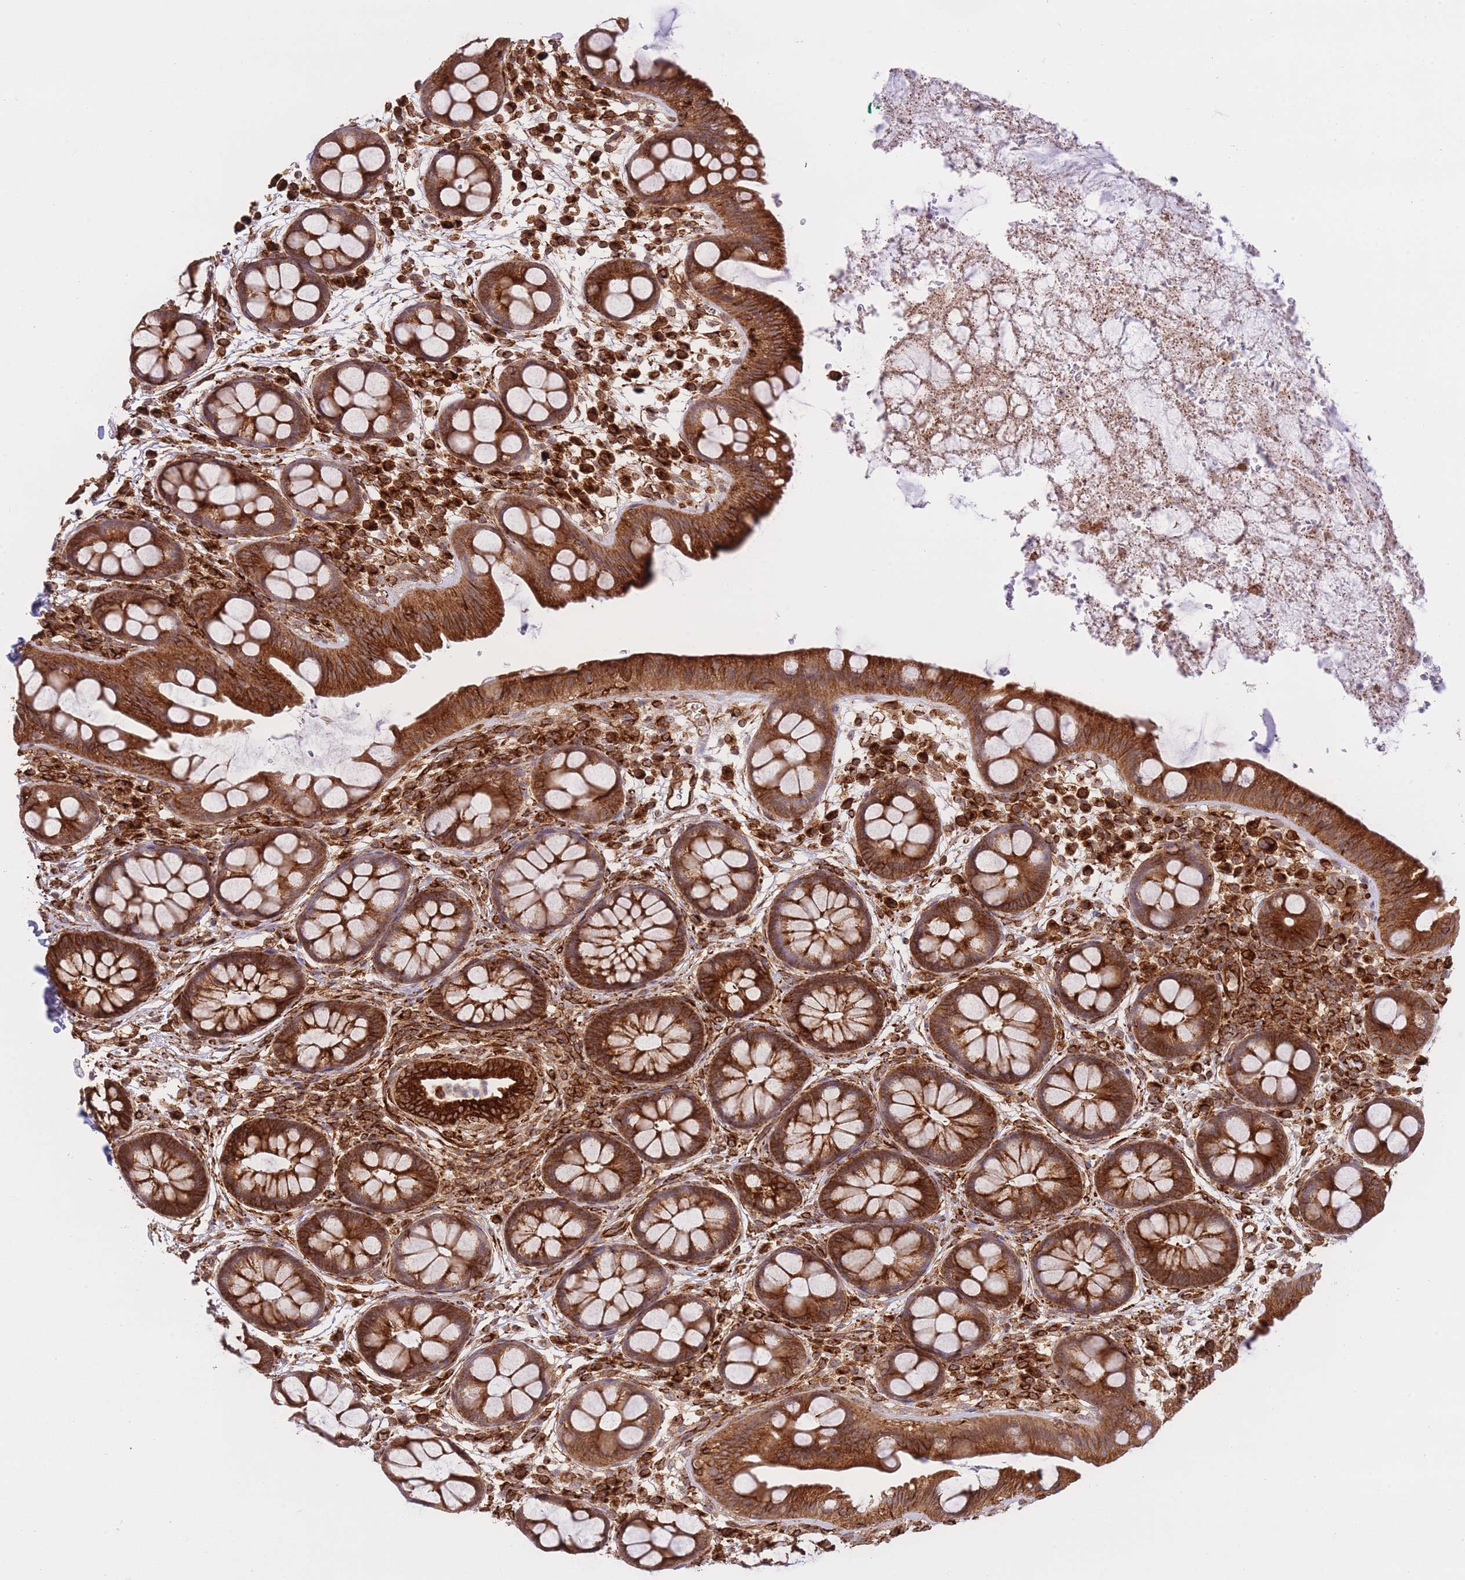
{"staining": {"intensity": "strong", "quantity": ">75%", "location": "cytoplasmic/membranous"}, "tissue": "rectum", "cell_type": "Glandular cells", "image_type": "normal", "snomed": [{"axis": "morphology", "description": "Normal tissue, NOS"}, {"axis": "topography", "description": "Rectum"}, {"axis": "topography", "description": "Peripheral nerve tissue"}], "caption": "Protein staining of unremarkable rectum demonstrates strong cytoplasmic/membranous positivity in approximately >75% of glandular cells.", "gene": "EXOSC8", "patient": {"sex": "female", "age": 69}}